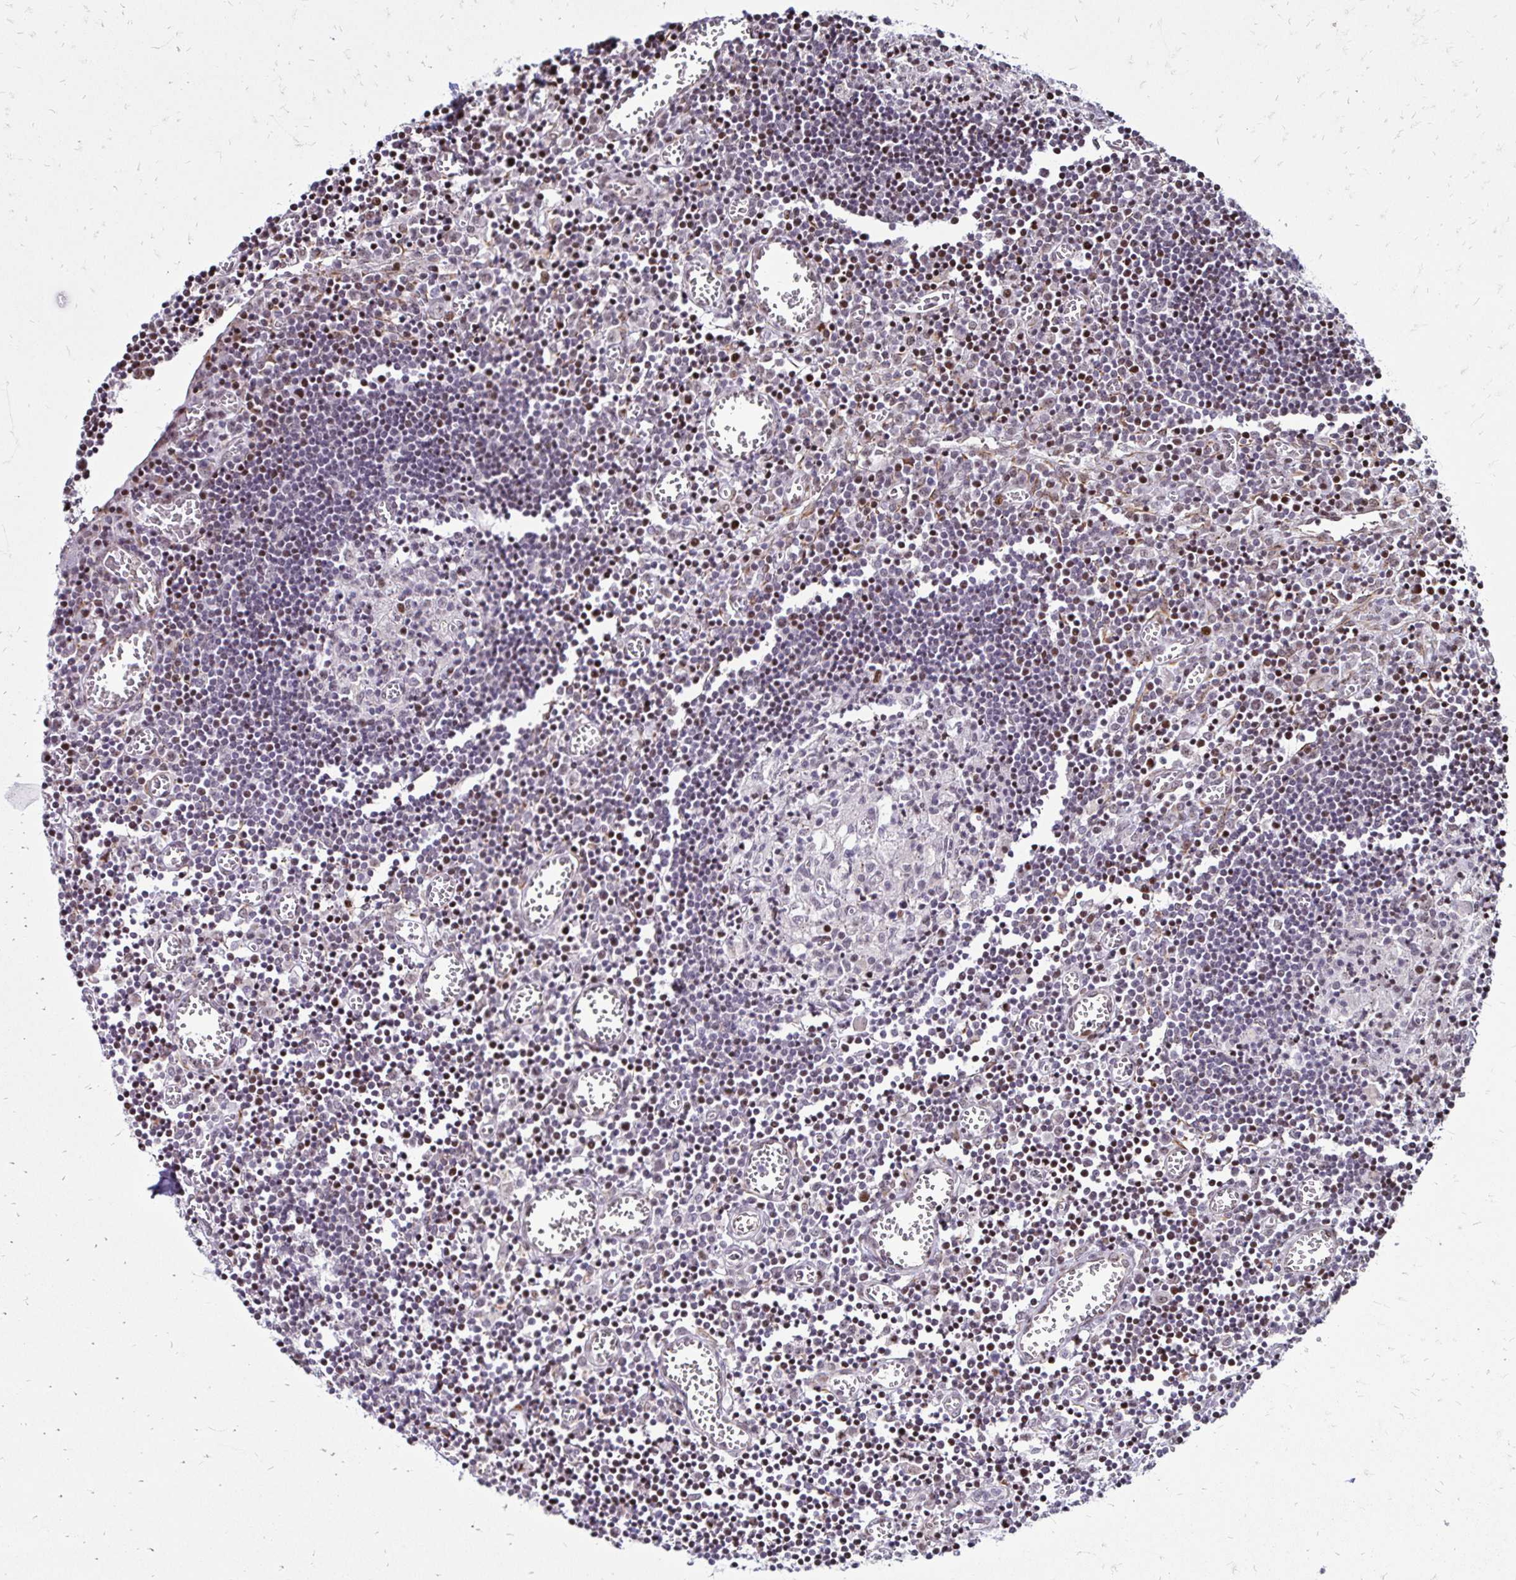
{"staining": {"intensity": "negative", "quantity": "none", "location": "none"}, "tissue": "lymph node", "cell_type": "Germinal center cells", "image_type": "normal", "snomed": [{"axis": "morphology", "description": "Normal tissue, NOS"}, {"axis": "topography", "description": "Lymph node"}], "caption": "The histopathology image demonstrates no significant positivity in germinal center cells of lymph node. The staining was performed using DAB (3,3'-diaminobenzidine) to visualize the protein expression in brown, while the nuclei were stained in blue with hematoxylin (Magnification: 20x).", "gene": "TOB1", "patient": {"sex": "male", "age": 66}}